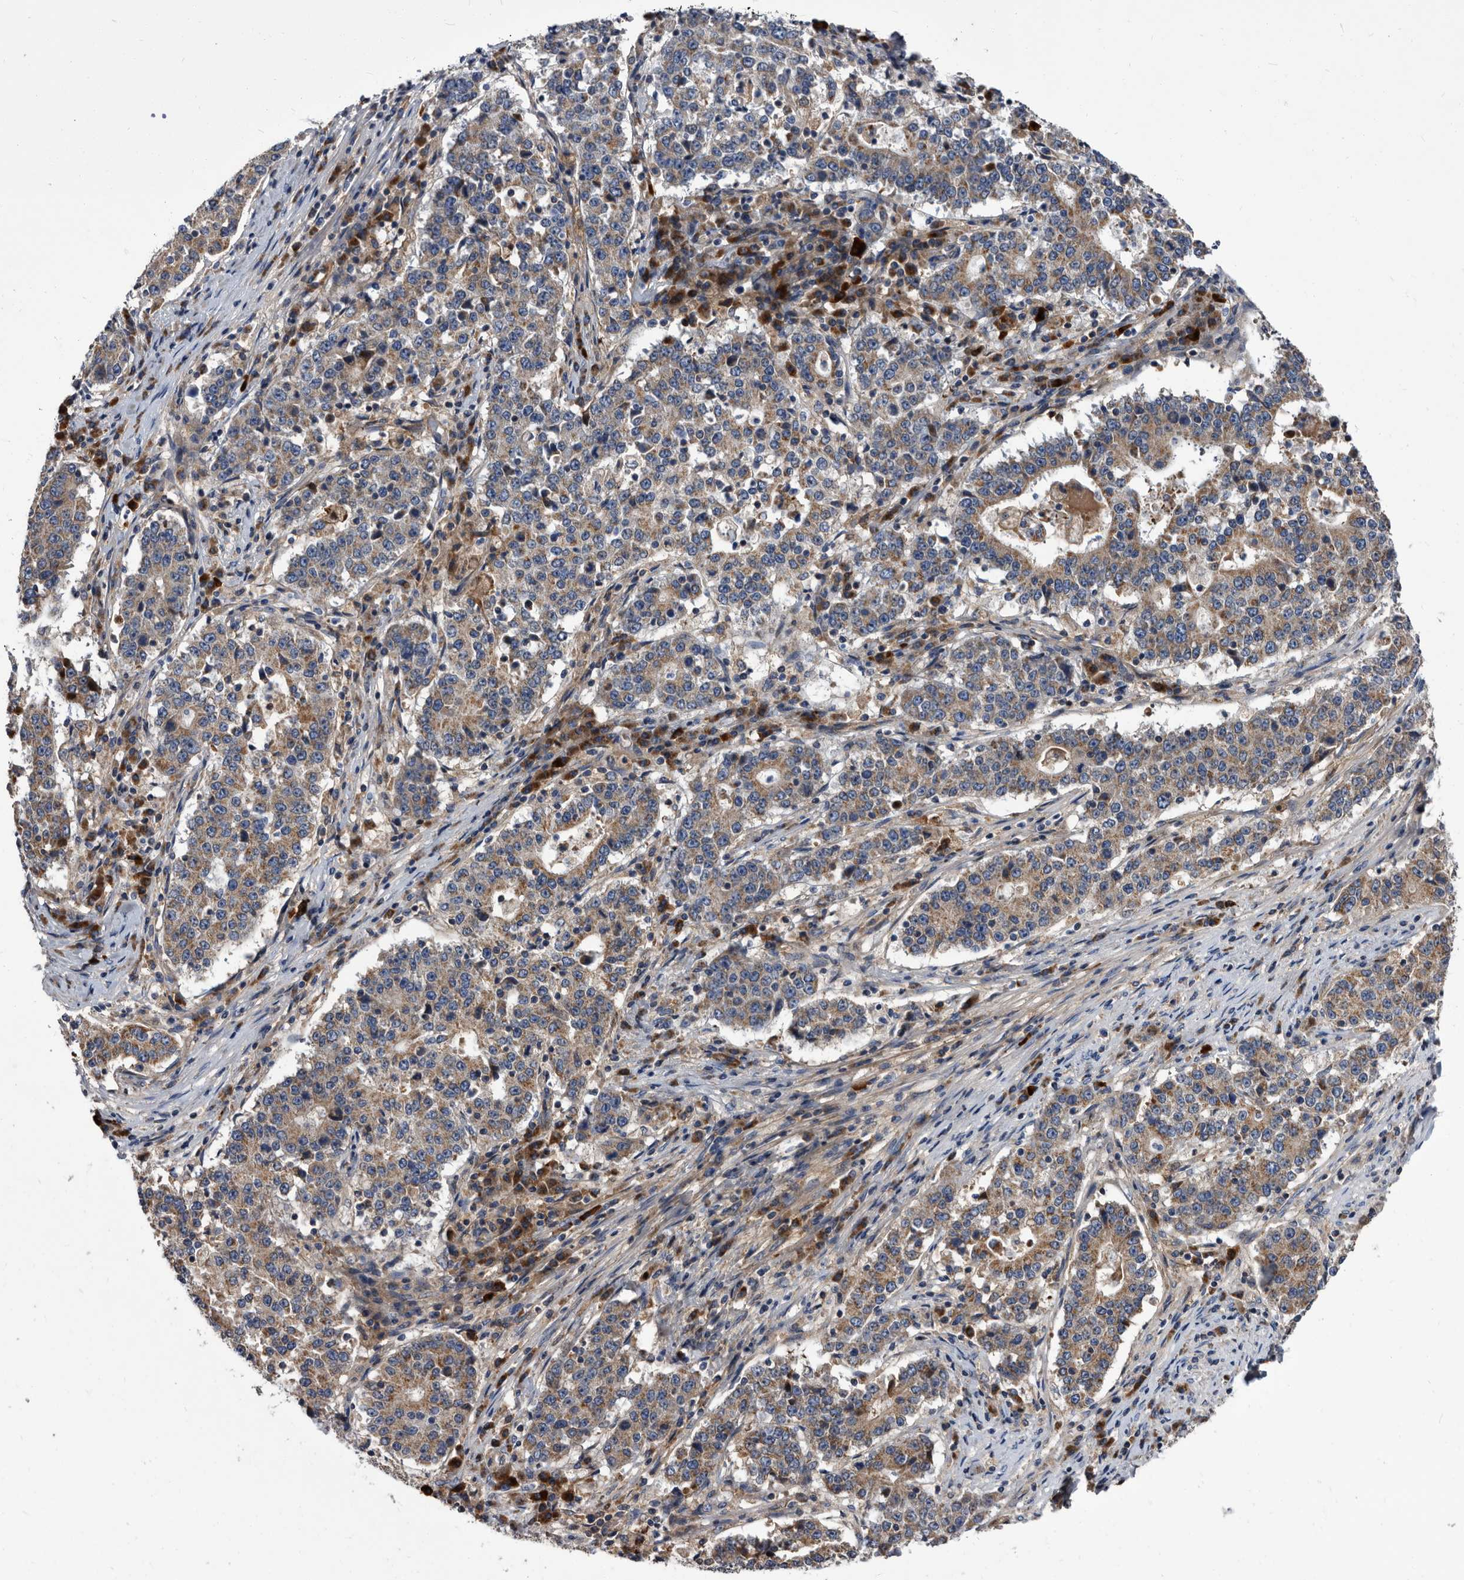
{"staining": {"intensity": "weak", "quantity": ">75%", "location": "cytoplasmic/membranous"}, "tissue": "stomach cancer", "cell_type": "Tumor cells", "image_type": "cancer", "snomed": [{"axis": "morphology", "description": "Adenocarcinoma, NOS"}, {"axis": "topography", "description": "Stomach"}], "caption": "The histopathology image displays a brown stain indicating the presence of a protein in the cytoplasmic/membranous of tumor cells in stomach adenocarcinoma.", "gene": "DTNBP1", "patient": {"sex": "male", "age": 59}}